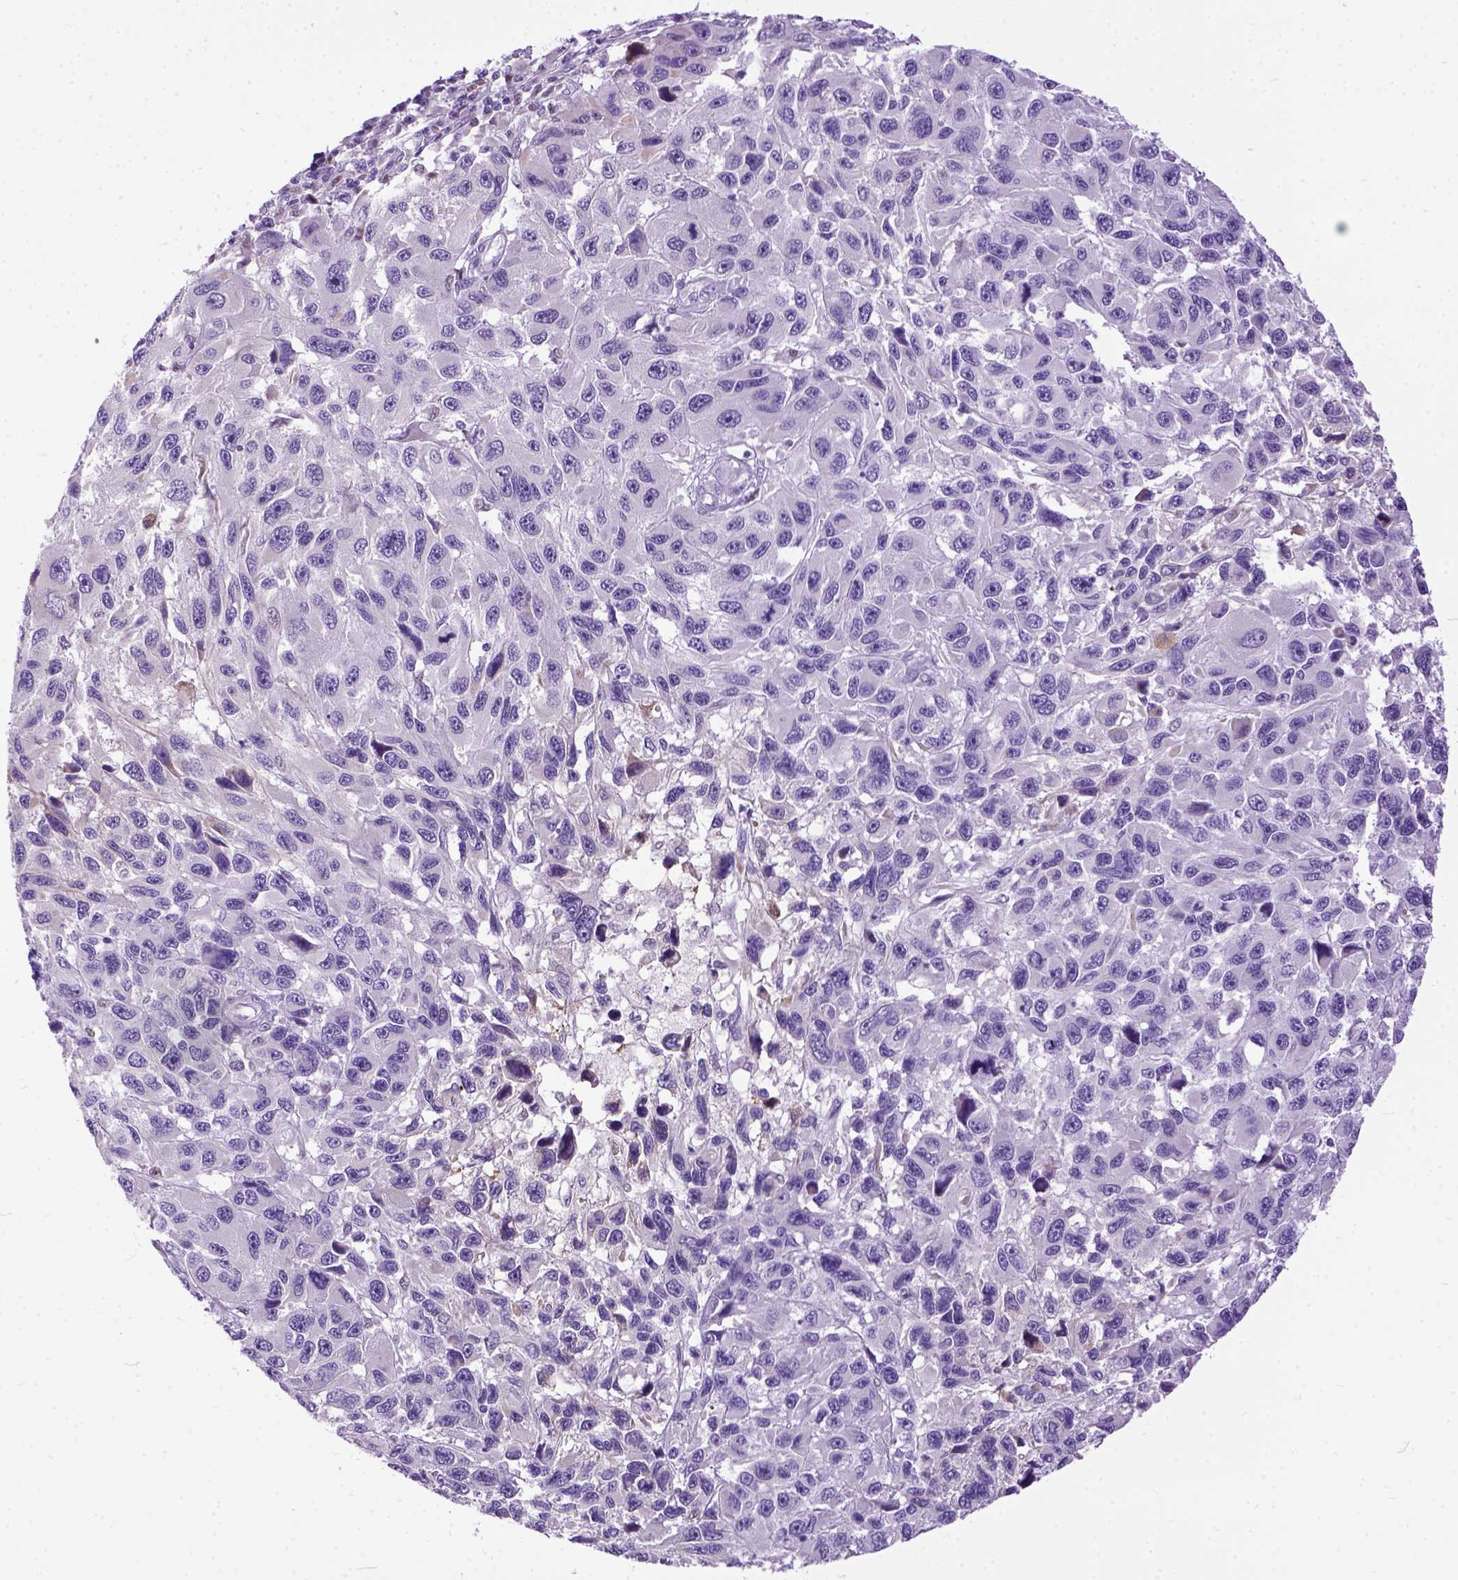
{"staining": {"intensity": "negative", "quantity": "none", "location": "none"}, "tissue": "melanoma", "cell_type": "Tumor cells", "image_type": "cancer", "snomed": [{"axis": "morphology", "description": "Malignant melanoma, NOS"}, {"axis": "topography", "description": "Skin"}], "caption": "This is an IHC photomicrograph of melanoma. There is no expression in tumor cells.", "gene": "CRB1", "patient": {"sex": "male", "age": 53}}